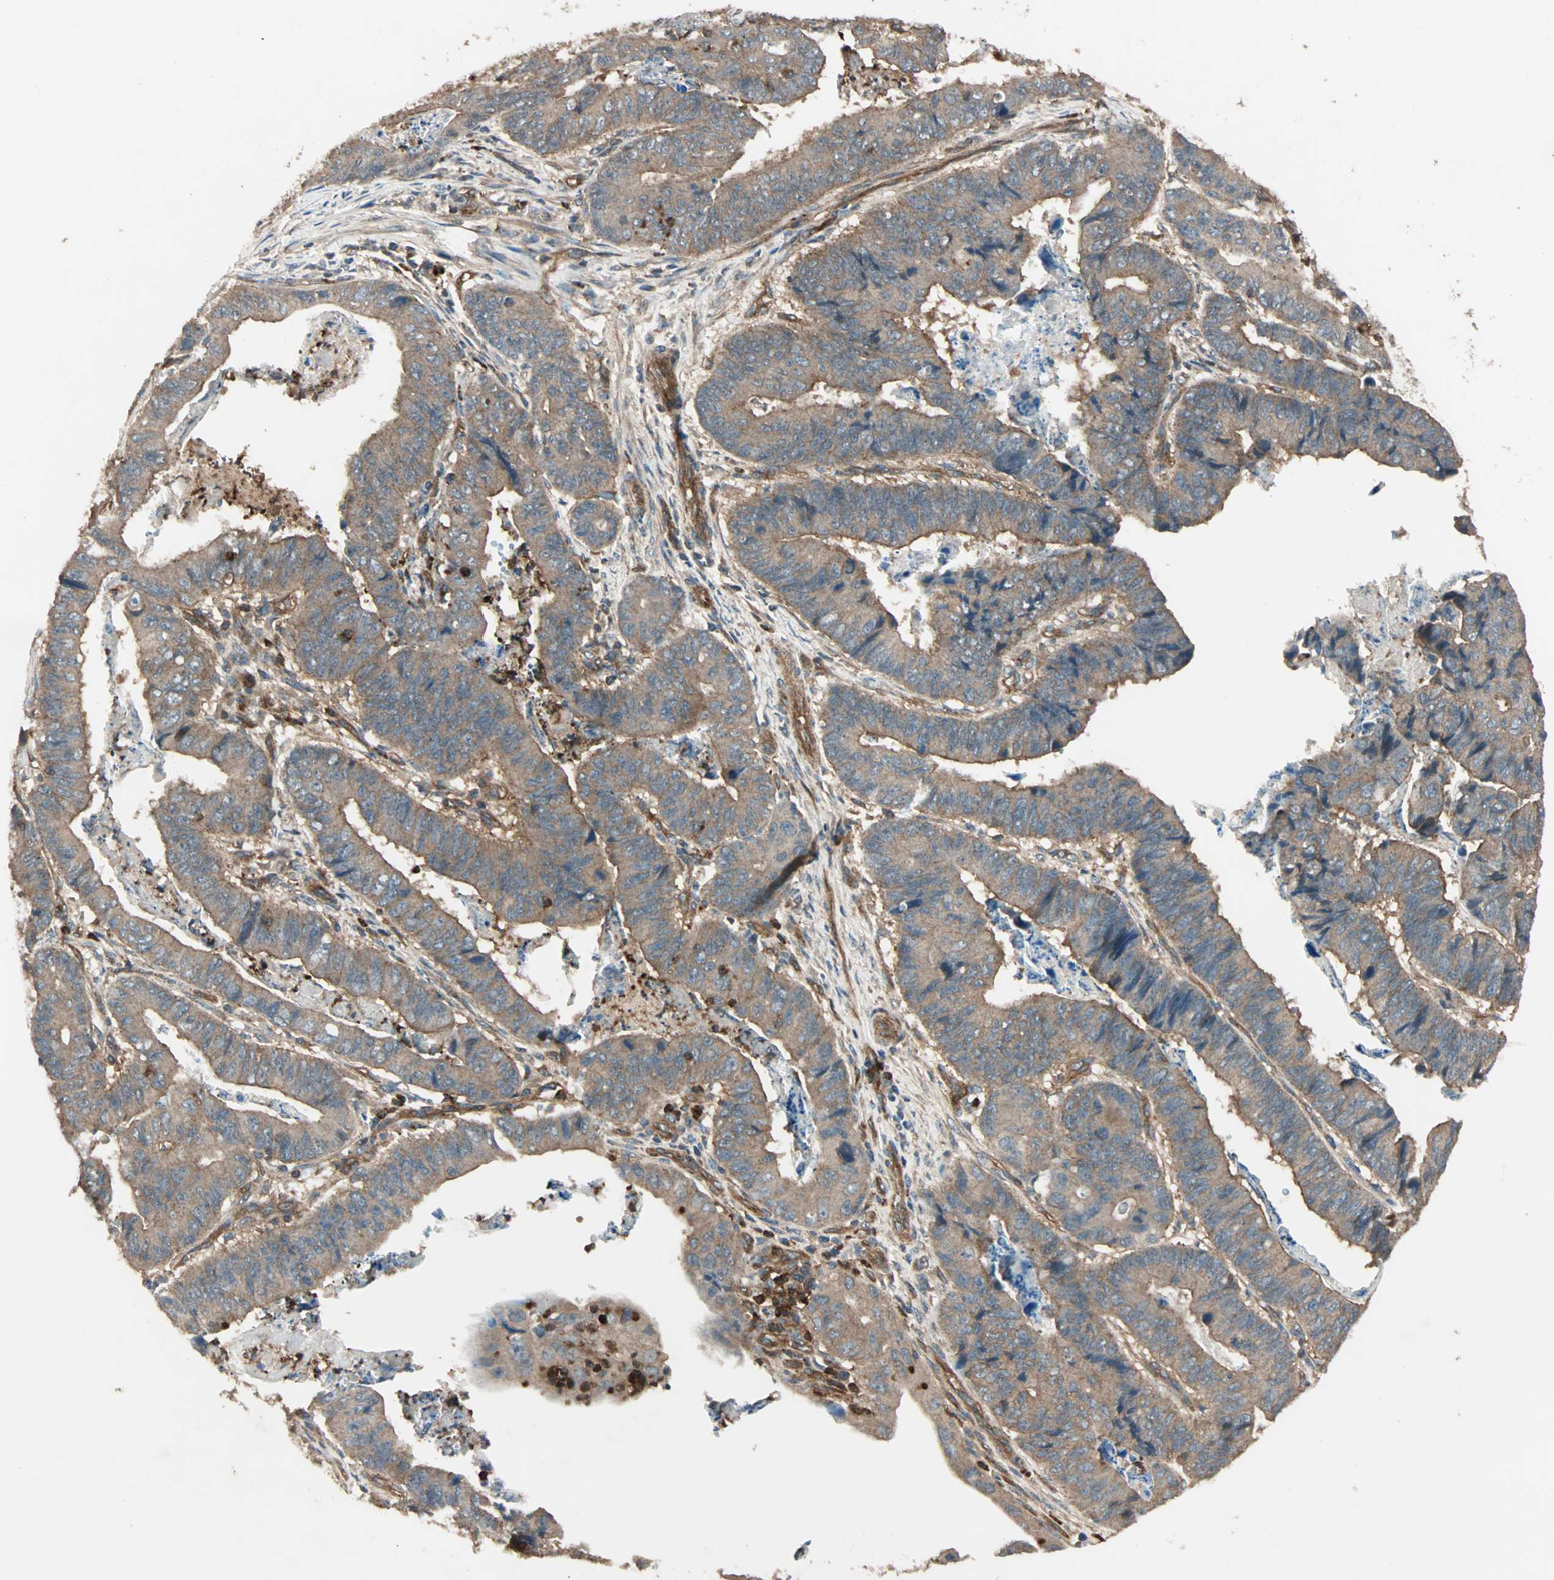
{"staining": {"intensity": "moderate", "quantity": ">75%", "location": "cytoplasmic/membranous"}, "tissue": "stomach cancer", "cell_type": "Tumor cells", "image_type": "cancer", "snomed": [{"axis": "morphology", "description": "Adenocarcinoma, NOS"}, {"axis": "topography", "description": "Stomach, lower"}], "caption": "IHC micrograph of neoplastic tissue: stomach cancer stained using immunohistochemistry exhibits medium levels of moderate protein expression localized specifically in the cytoplasmic/membranous of tumor cells, appearing as a cytoplasmic/membranous brown color.", "gene": "GCK", "patient": {"sex": "male", "age": 77}}